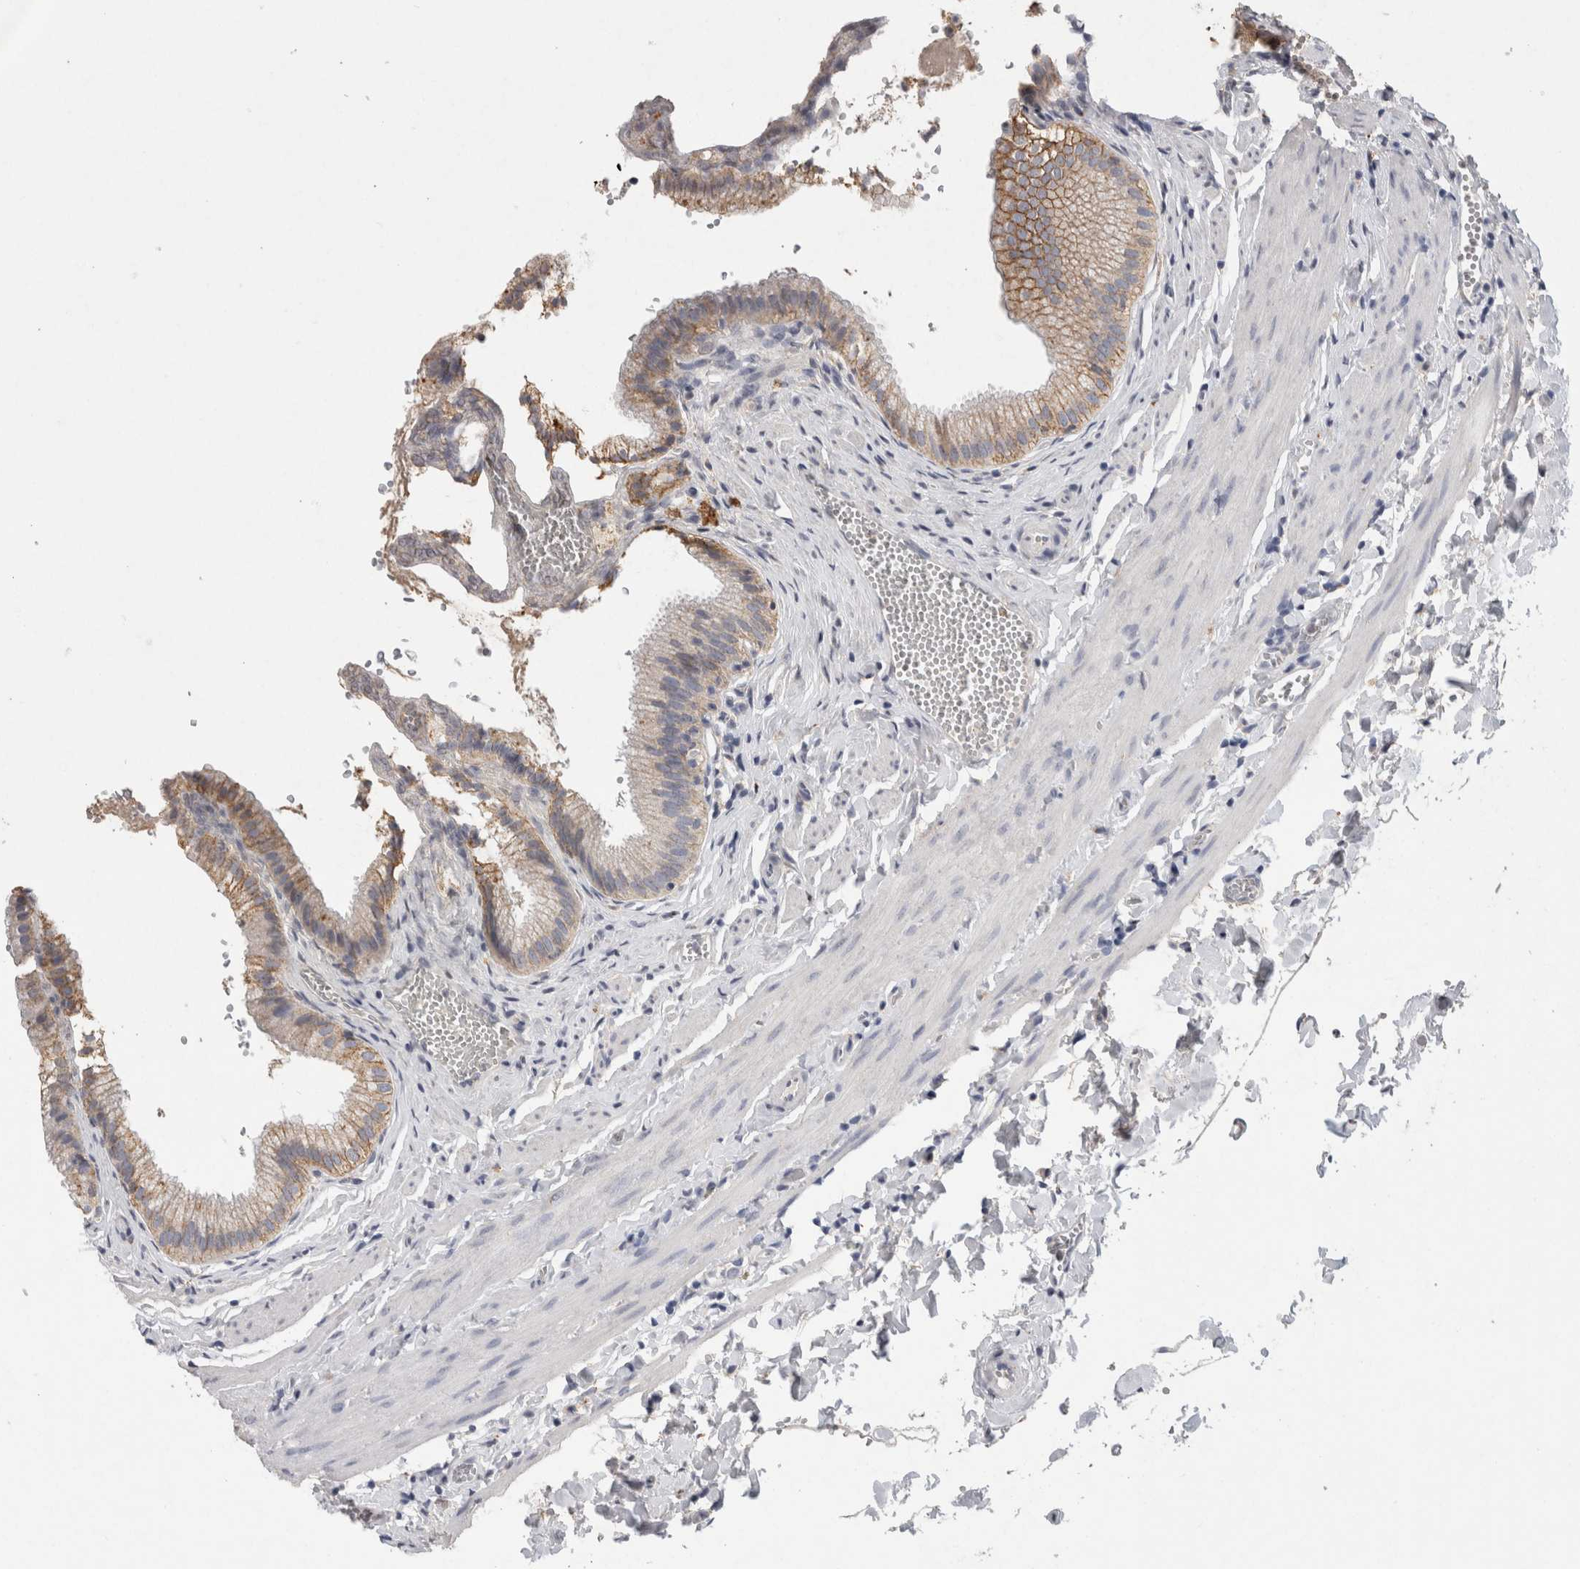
{"staining": {"intensity": "moderate", "quantity": ">75%", "location": "cytoplasmic/membranous"}, "tissue": "gallbladder", "cell_type": "Glandular cells", "image_type": "normal", "snomed": [{"axis": "morphology", "description": "Normal tissue, NOS"}, {"axis": "topography", "description": "Gallbladder"}], "caption": "High-magnification brightfield microscopy of unremarkable gallbladder stained with DAB (3,3'-diaminobenzidine) (brown) and counterstained with hematoxylin (blue). glandular cells exhibit moderate cytoplasmic/membranous staining is present in approximately>75% of cells.", "gene": "CNTFR", "patient": {"sex": "male", "age": 38}}